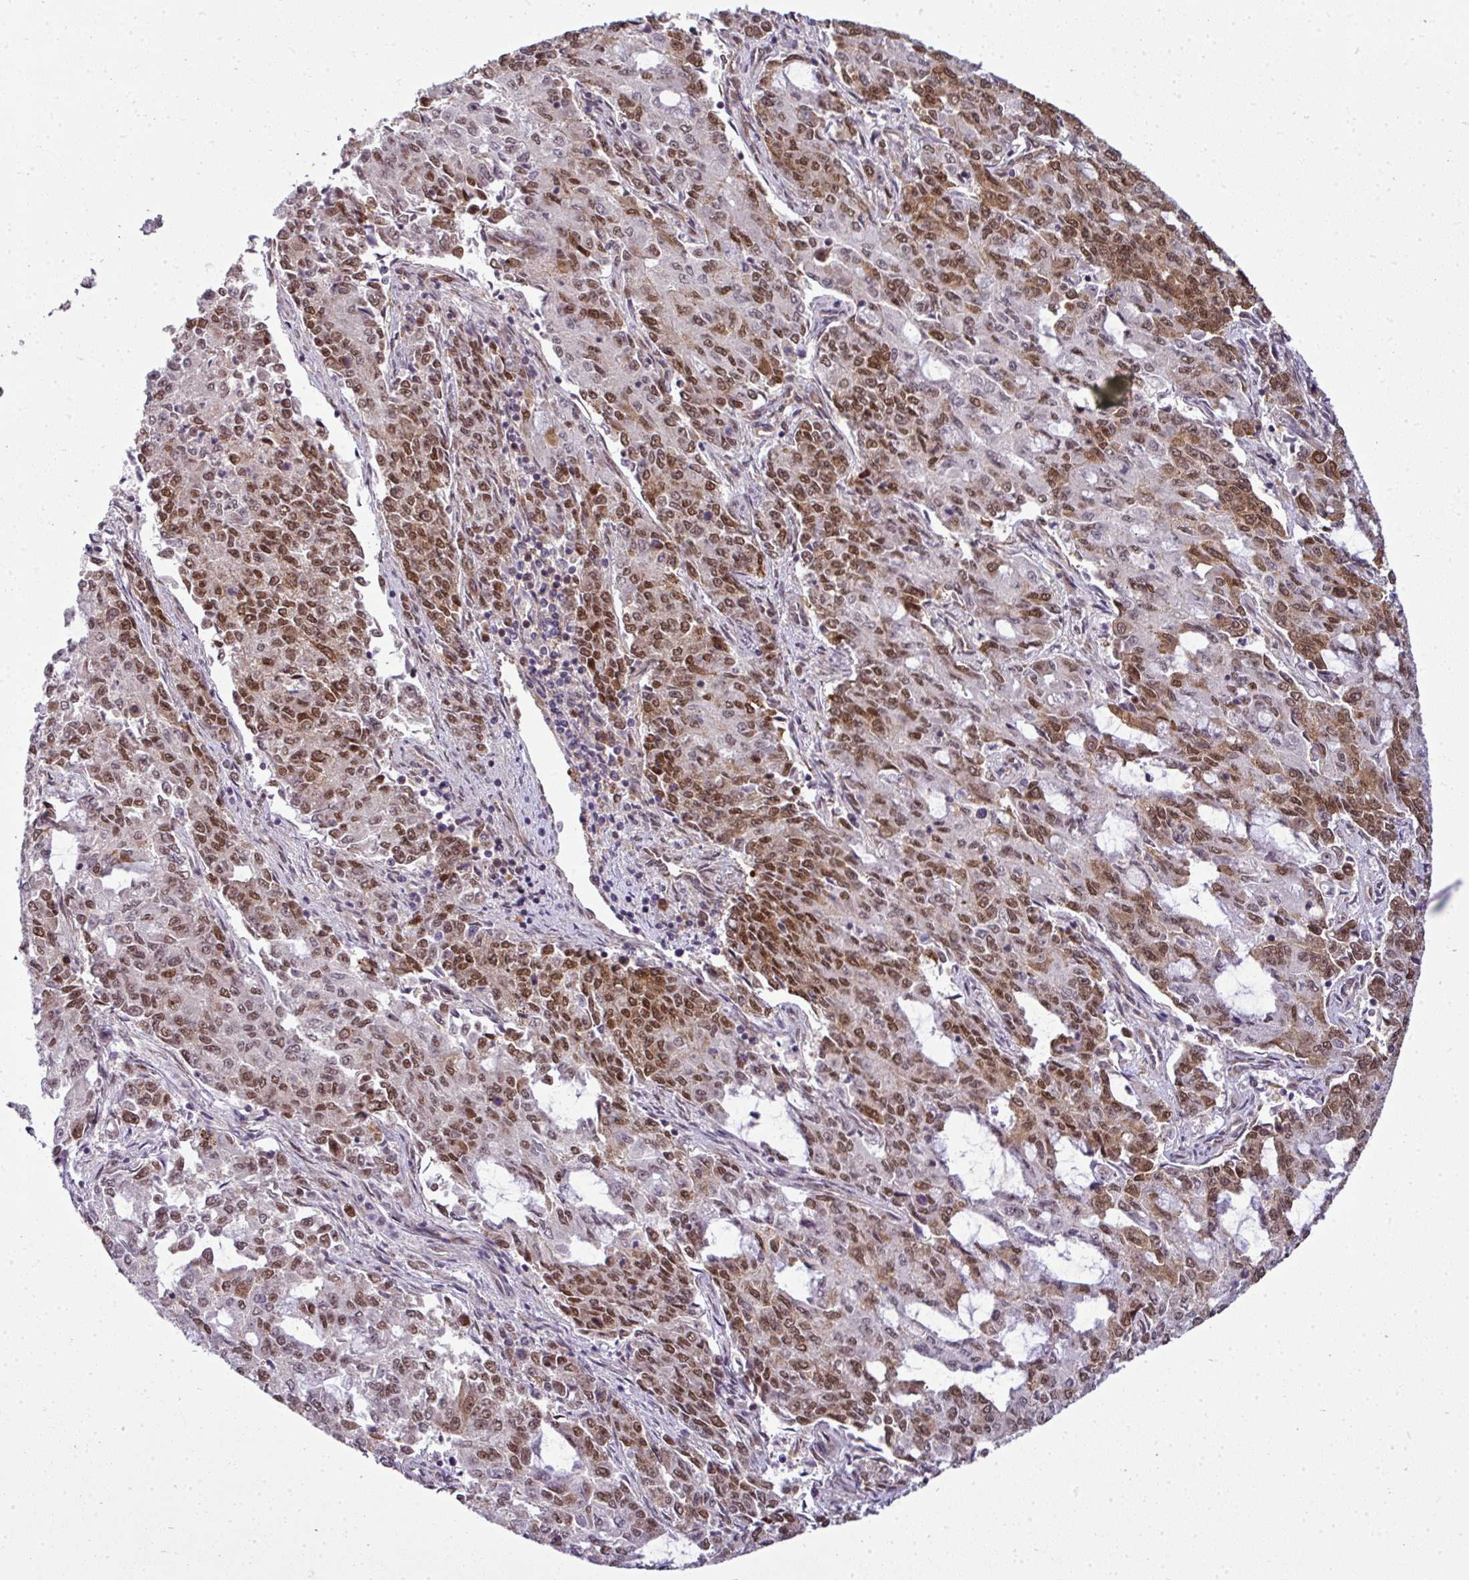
{"staining": {"intensity": "strong", "quantity": ">75%", "location": "cytoplasmic/membranous,nuclear"}, "tissue": "endometrial cancer", "cell_type": "Tumor cells", "image_type": "cancer", "snomed": [{"axis": "morphology", "description": "Adenocarcinoma, NOS"}, {"axis": "topography", "description": "Endometrium"}], "caption": "IHC photomicrograph of neoplastic tissue: endometrial adenocarcinoma stained using immunohistochemistry reveals high levels of strong protein expression localized specifically in the cytoplasmic/membranous and nuclear of tumor cells, appearing as a cytoplasmic/membranous and nuclear brown color.", "gene": "RBM4B", "patient": {"sex": "female", "age": 50}}